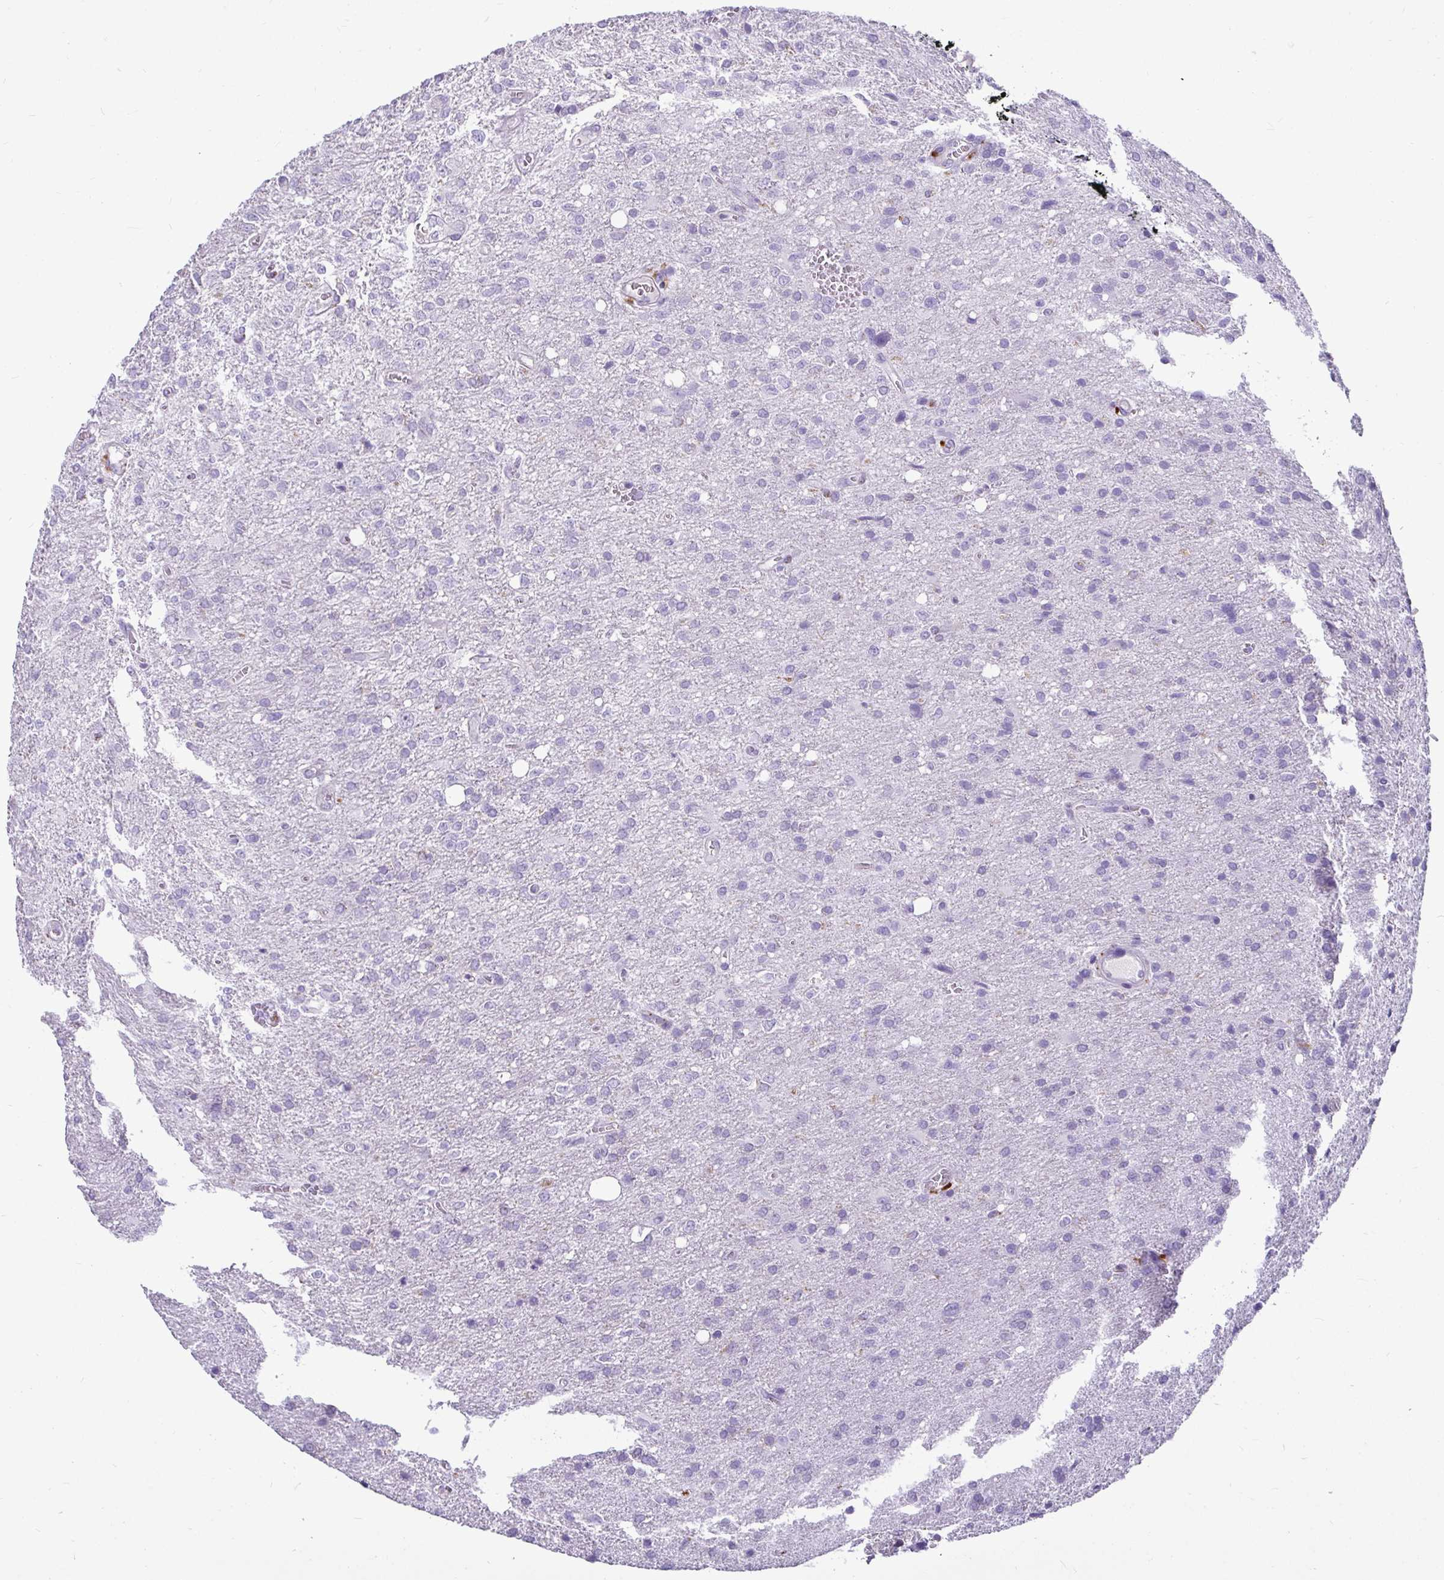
{"staining": {"intensity": "negative", "quantity": "none", "location": "none"}, "tissue": "glioma", "cell_type": "Tumor cells", "image_type": "cancer", "snomed": [{"axis": "morphology", "description": "Glioma, malignant, Low grade"}, {"axis": "topography", "description": "Brain"}], "caption": "The histopathology image displays no staining of tumor cells in malignant low-grade glioma. (Brightfield microscopy of DAB IHC at high magnification).", "gene": "CTSZ", "patient": {"sex": "male", "age": 66}}